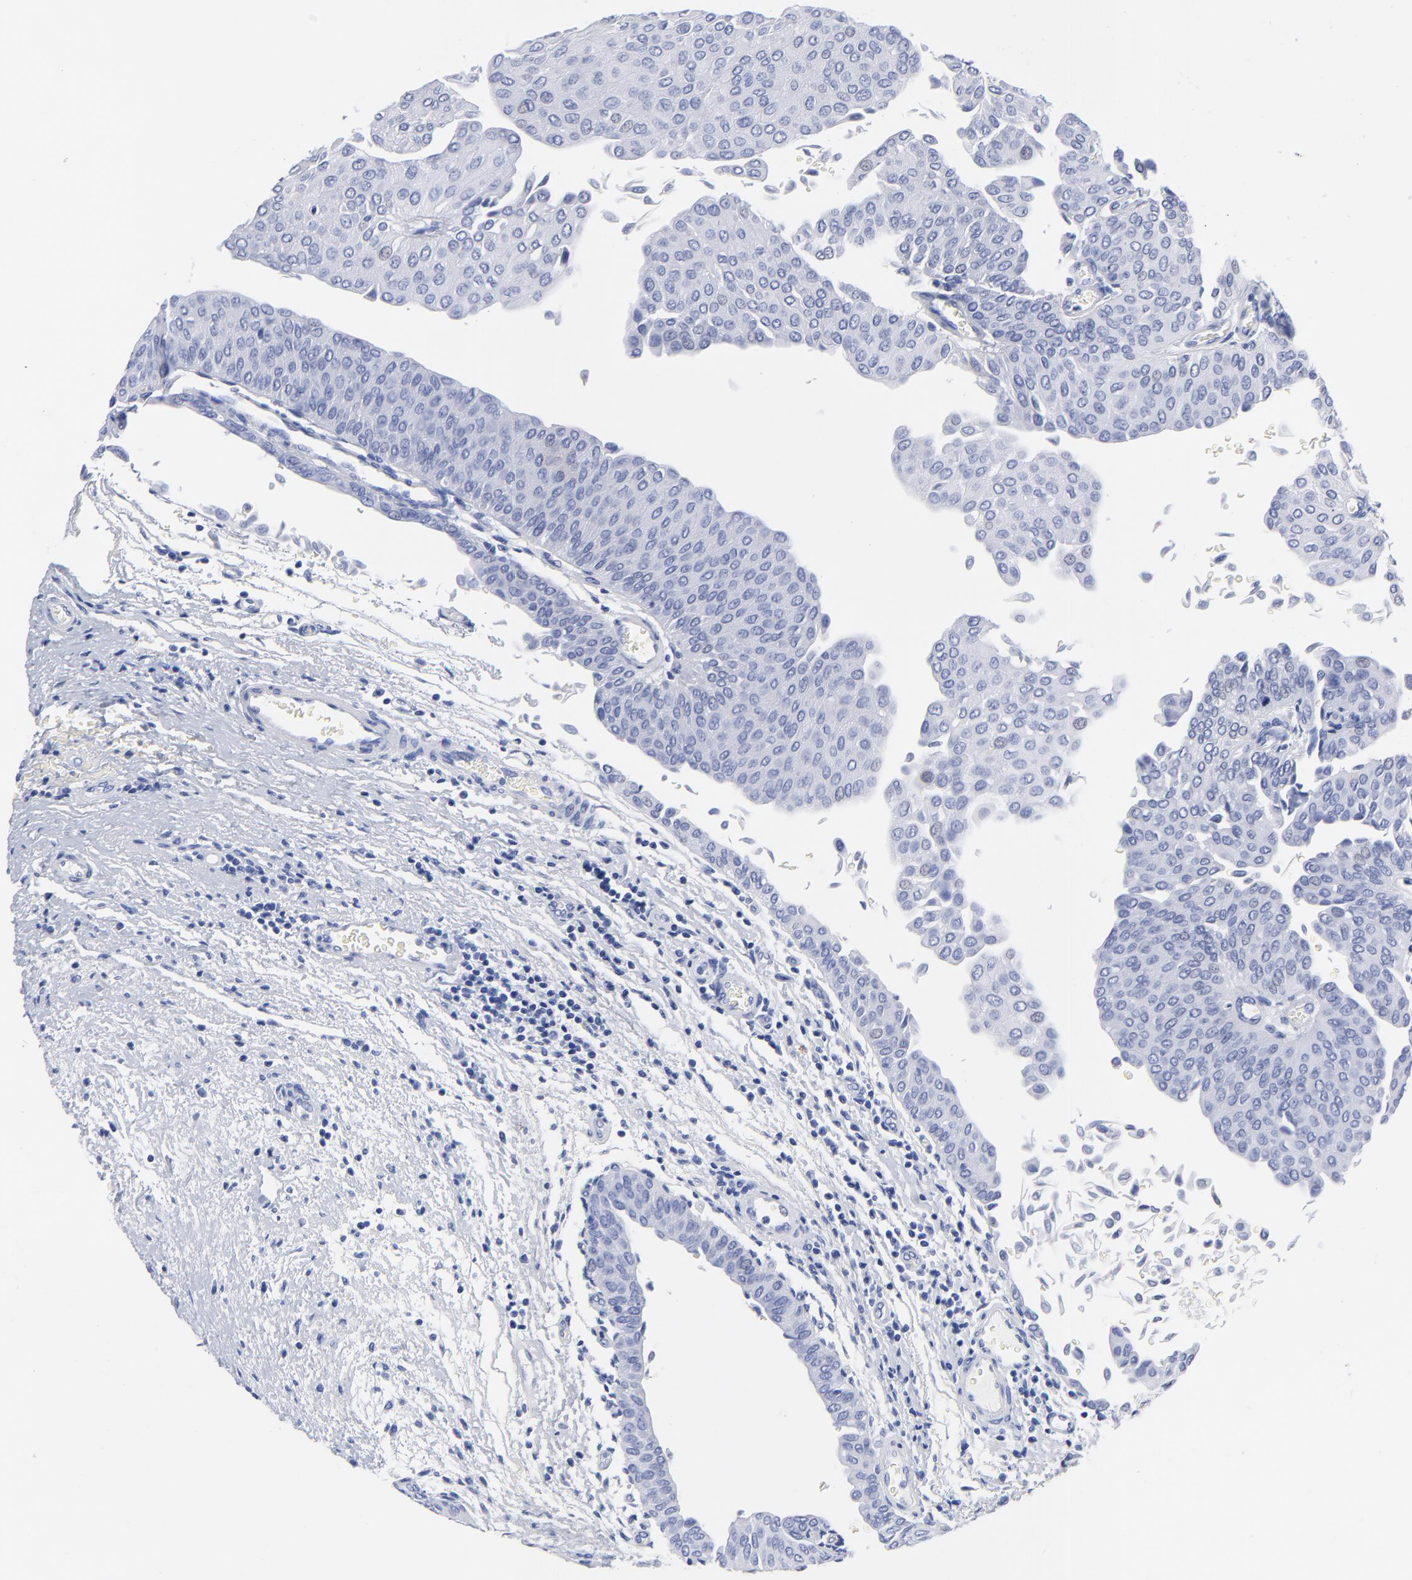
{"staining": {"intensity": "negative", "quantity": "none", "location": "none"}, "tissue": "urothelial cancer", "cell_type": "Tumor cells", "image_type": "cancer", "snomed": [{"axis": "morphology", "description": "Urothelial carcinoma, Low grade"}, {"axis": "topography", "description": "Urinary bladder"}], "caption": "Immunohistochemistry (IHC) histopathology image of neoplastic tissue: human urothelial cancer stained with DAB shows no significant protein staining in tumor cells.", "gene": "ACY1", "patient": {"sex": "male", "age": 64}}